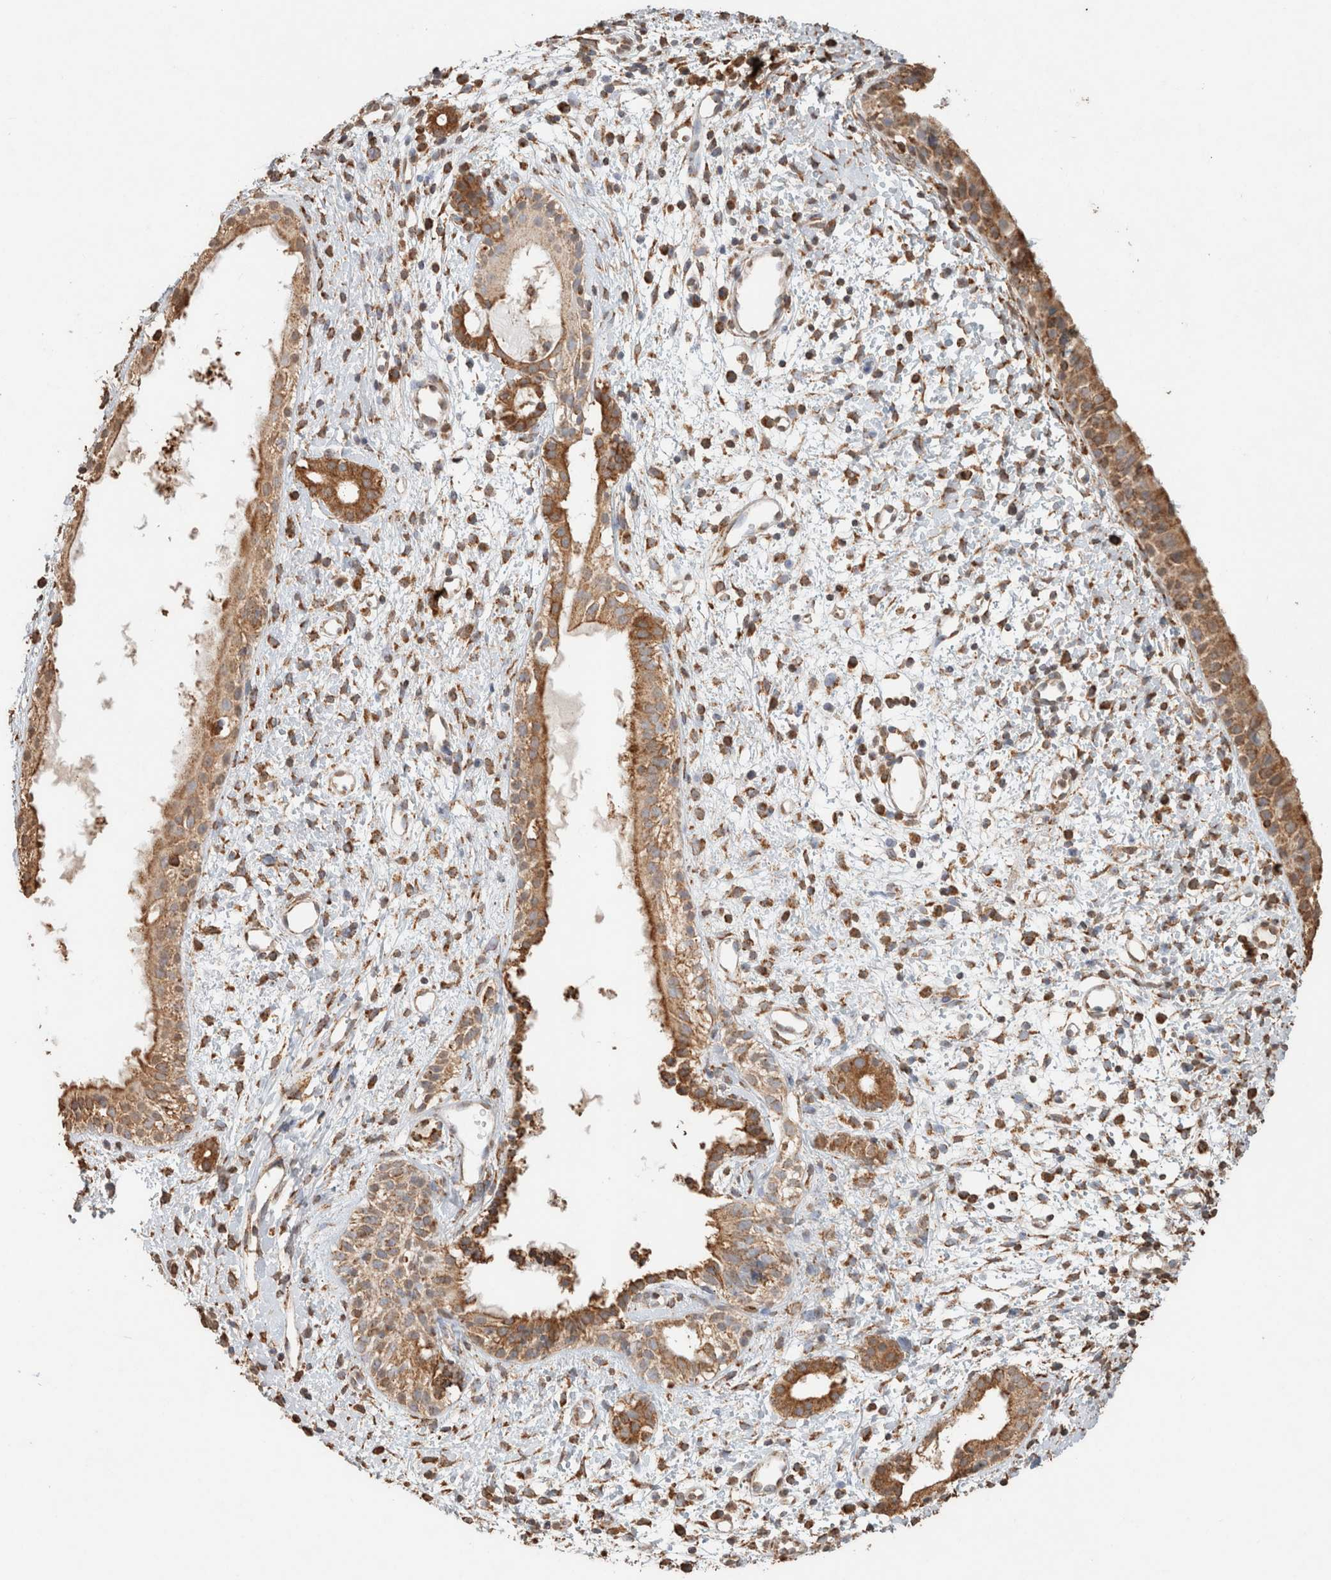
{"staining": {"intensity": "moderate", "quantity": ">75%", "location": "cytoplasmic/membranous"}, "tissue": "nasopharynx", "cell_type": "Respiratory epithelial cells", "image_type": "normal", "snomed": [{"axis": "morphology", "description": "Normal tissue, NOS"}, {"axis": "topography", "description": "Nasopharynx"}], "caption": "Moderate cytoplasmic/membranous expression for a protein is seen in approximately >75% of respiratory epithelial cells of benign nasopharynx using immunohistochemistry.", "gene": "SDC2", "patient": {"sex": "male", "age": 22}}